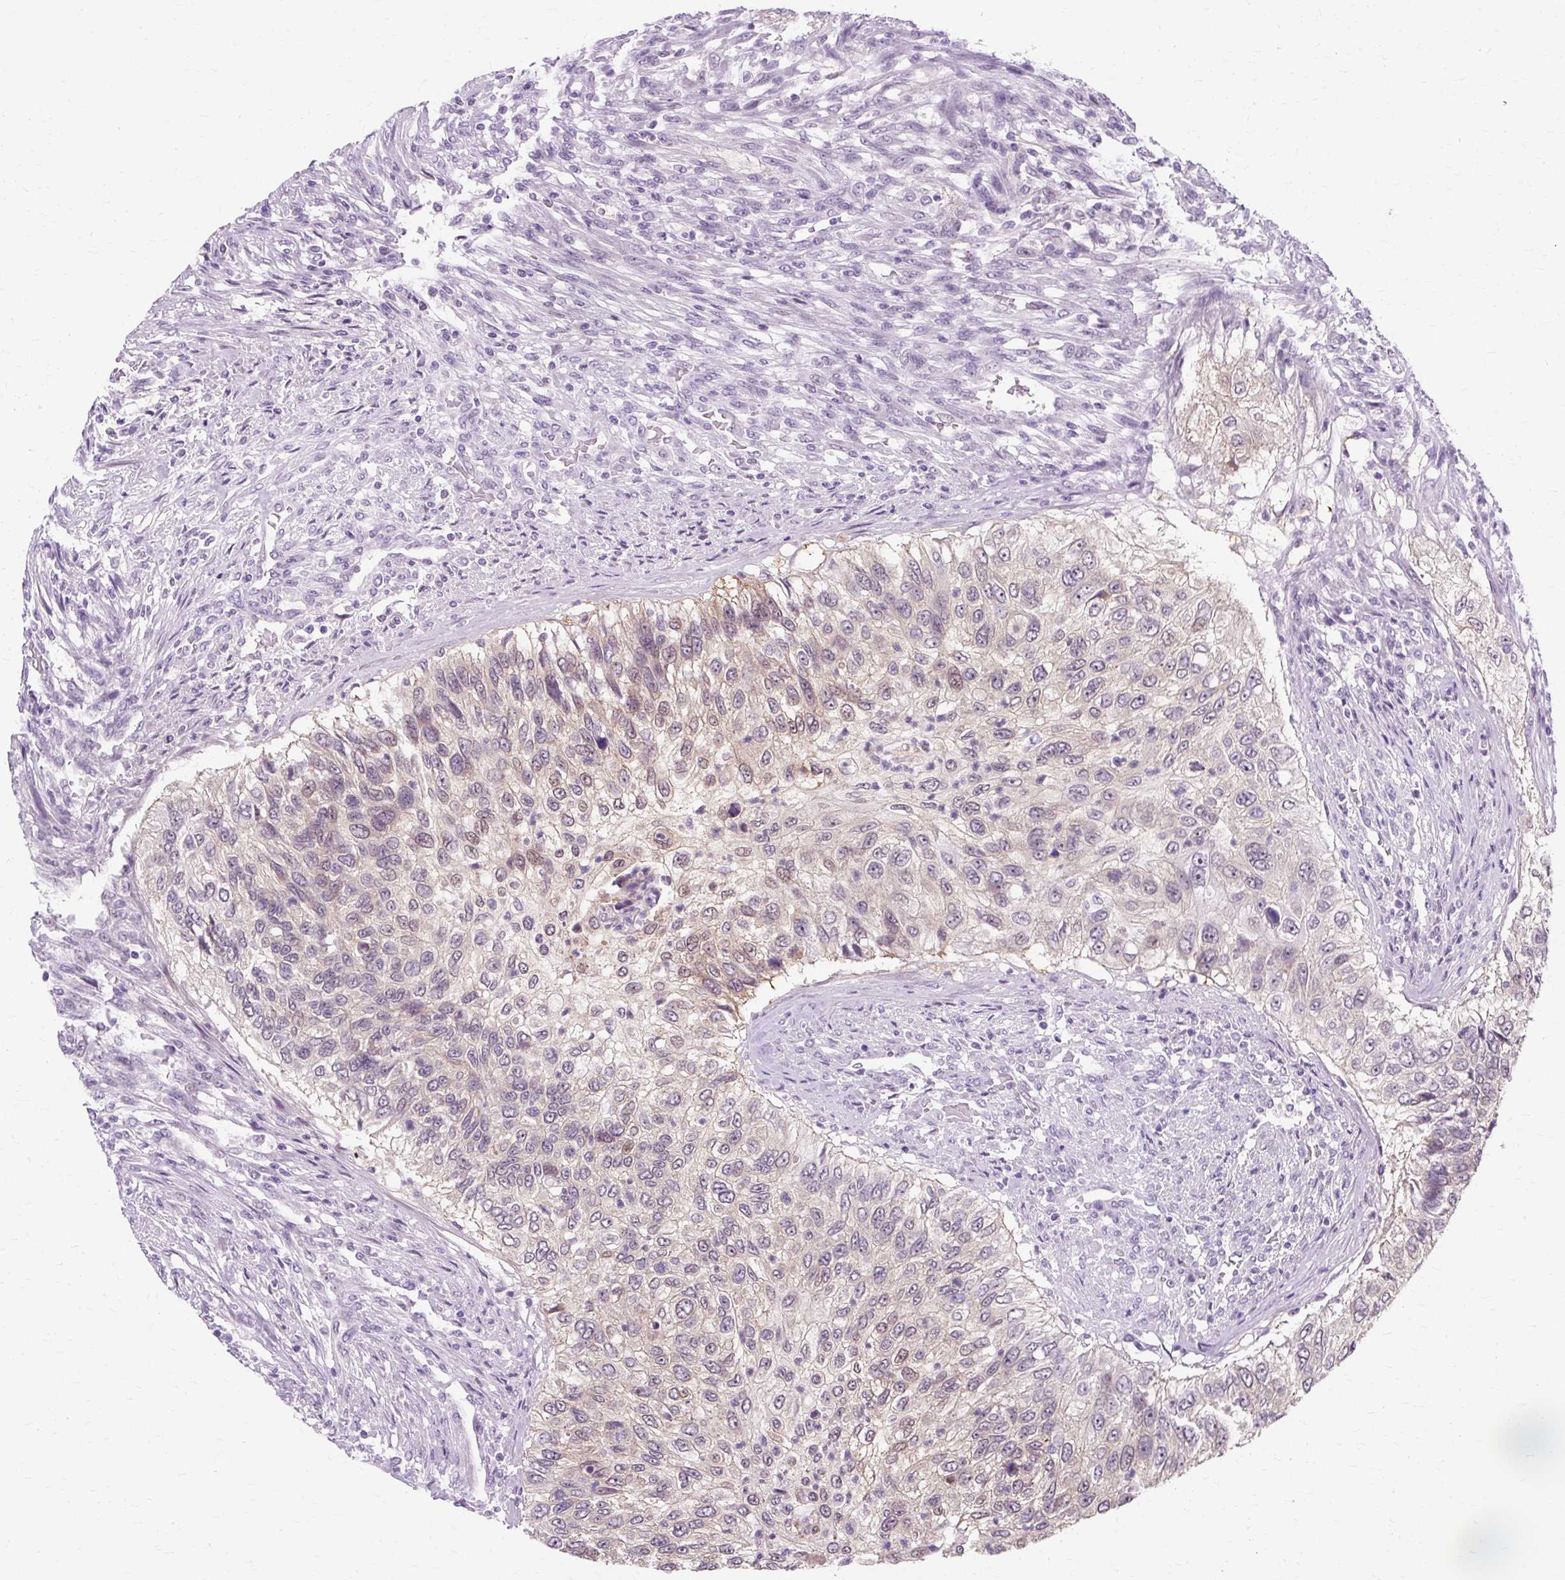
{"staining": {"intensity": "weak", "quantity": "25%-75%", "location": "cytoplasmic/membranous"}, "tissue": "urothelial cancer", "cell_type": "Tumor cells", "image_type": "cancer", "snomed": [{"axis": "morphology", "description": "Urothelial carcinoma, High grade"}, {"axis": "topography", "description": "Urinary bladder"}], "caption": "A low amount of weak cytoplasmic/membranous positivity is seen in approximately 25%-75% of tumor cells in urothelial cancer tissue. (brown staining indicates protein expression, while blue staining denotes nuclei).", "gene": "RYBP", "patient": {"sex": "female", "age": 60}}